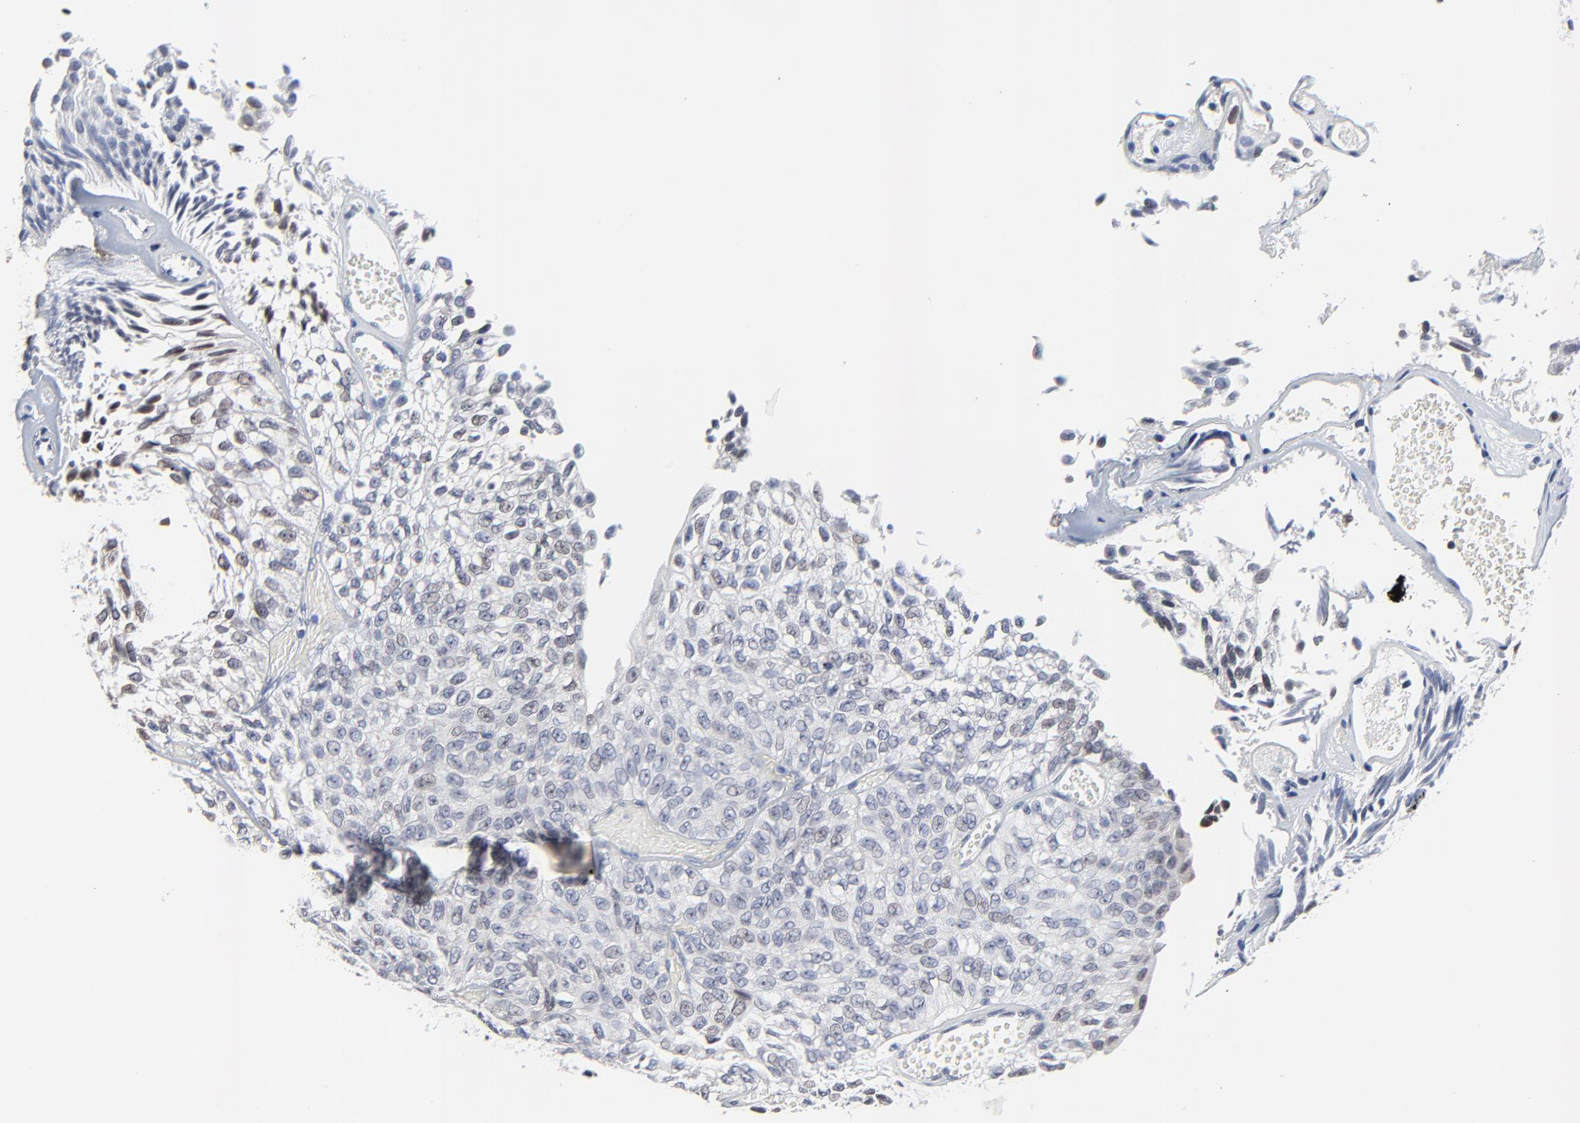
{"staining": {"intensity": "negative", "quantity": "none", "location": "none"}, "tissue": "urothelial cancer", "cell_type": "Tumor cells", "image_type": "cancer", "snomed": [{"axis": "morphology", "description": "Urothelial carcinoma, Low grade"}, {"axis": "topography", "description": "Urinary bladder"}], "caption": "A histopathology image of low-grade urothelial carcinoma stained for a protein demonstrates no brown staining in tumor cells.", "gene": "NLGN3", "patient": {"sex": "male", "age": 76}}